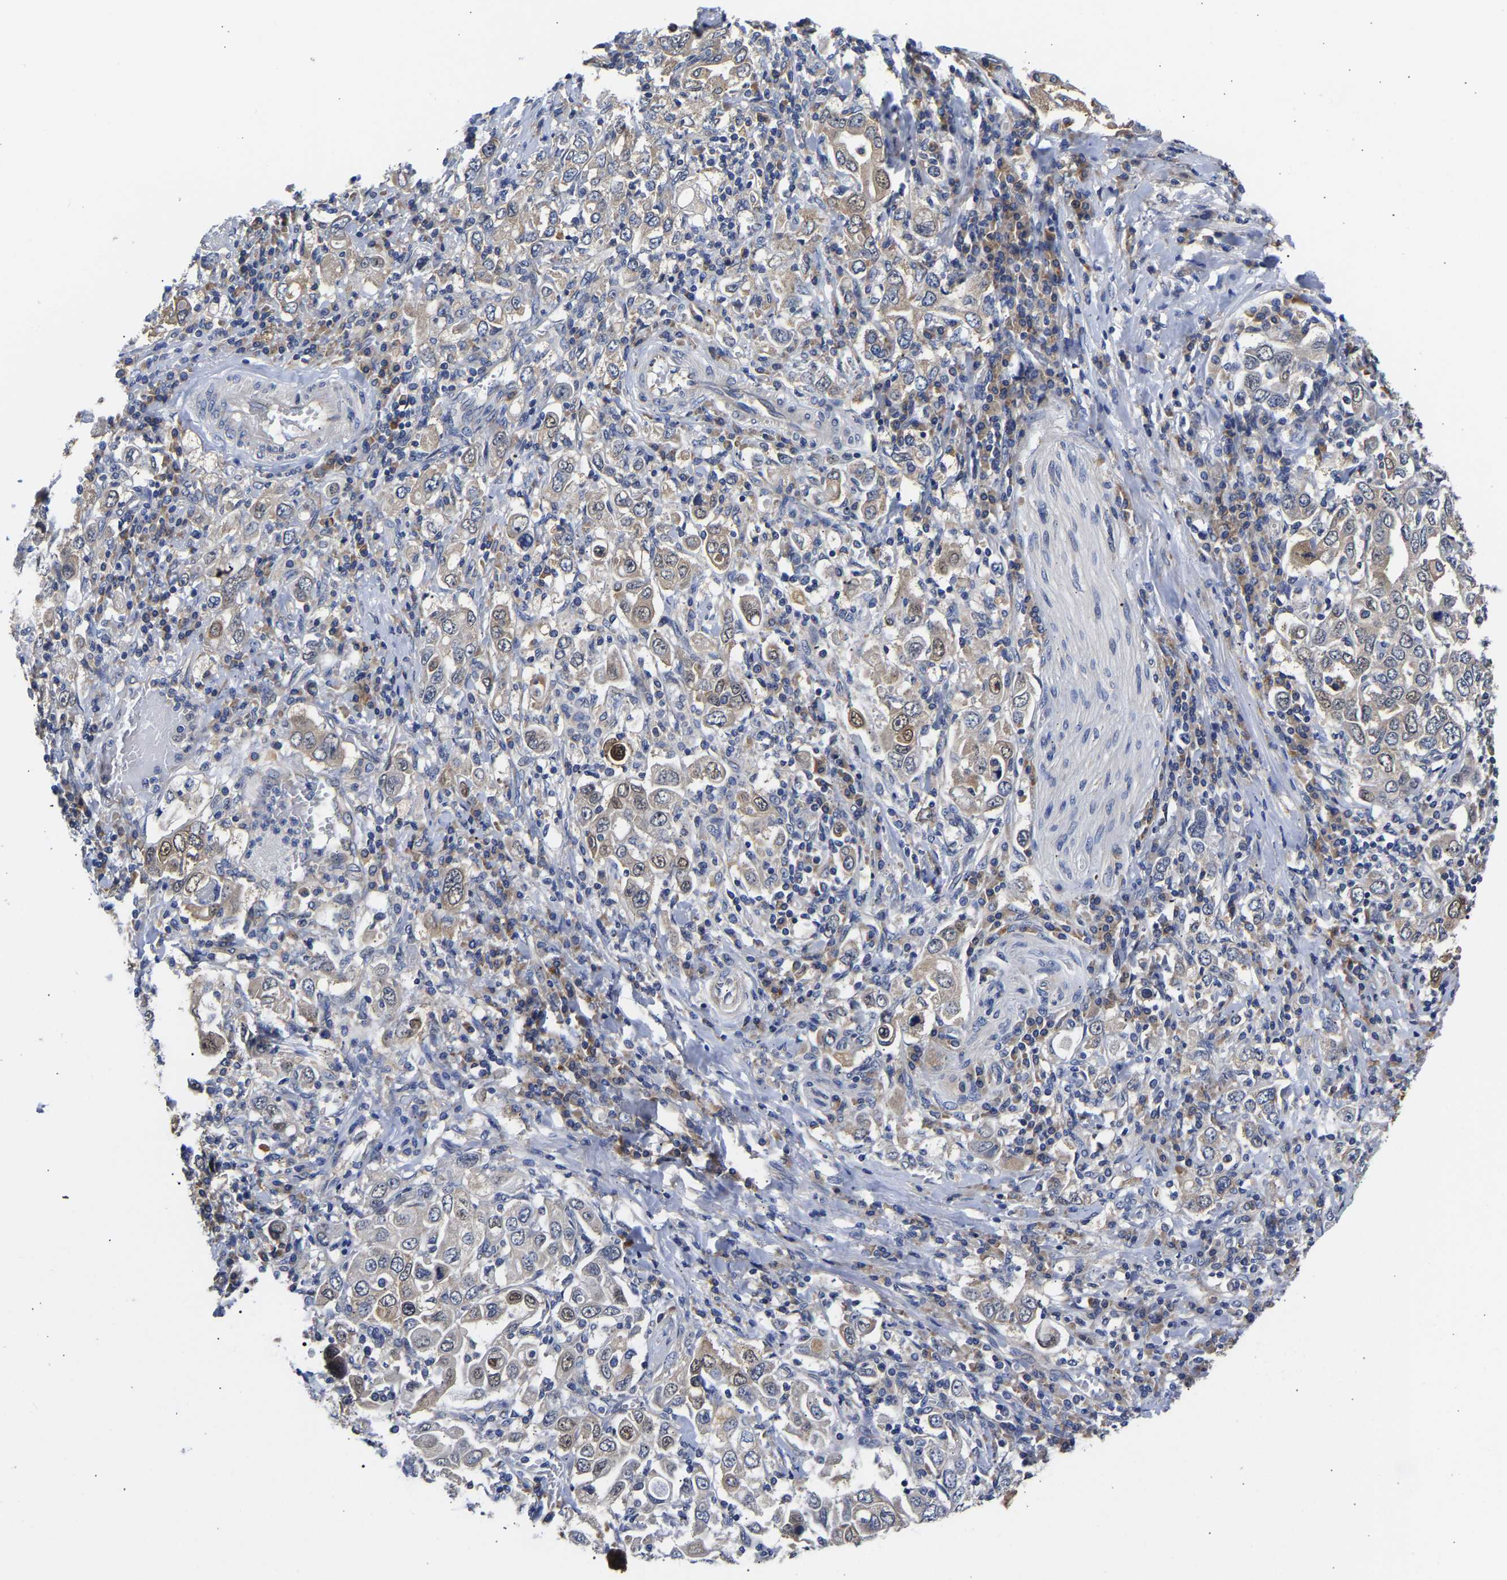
{"staining": {"intensity": "moderate", "quantity": ">75%", "location": "cytoplasmic/membranous"}, "tissue": "stomach cancer", "cell_type": "Tumor cells", "image_type": "cancer", "snomed": [{"axis": "morphology", "description": "Adenocarcinoma, NOS"}, {"axis": "topography", "description": "Stomach, upper"}], "caption": "High-magnification brightfield microscopy of stomach cancer stained with DAB (3,3'-diaminobenzidine) (brown) and counterstained with hematoxylin (blue). tumor cells exhibit moderate cytoplasmic/membranous expression is present in about>75% of cells.", "gene": "CCDC6", "patient": {"sex": "male", "age": 62}}